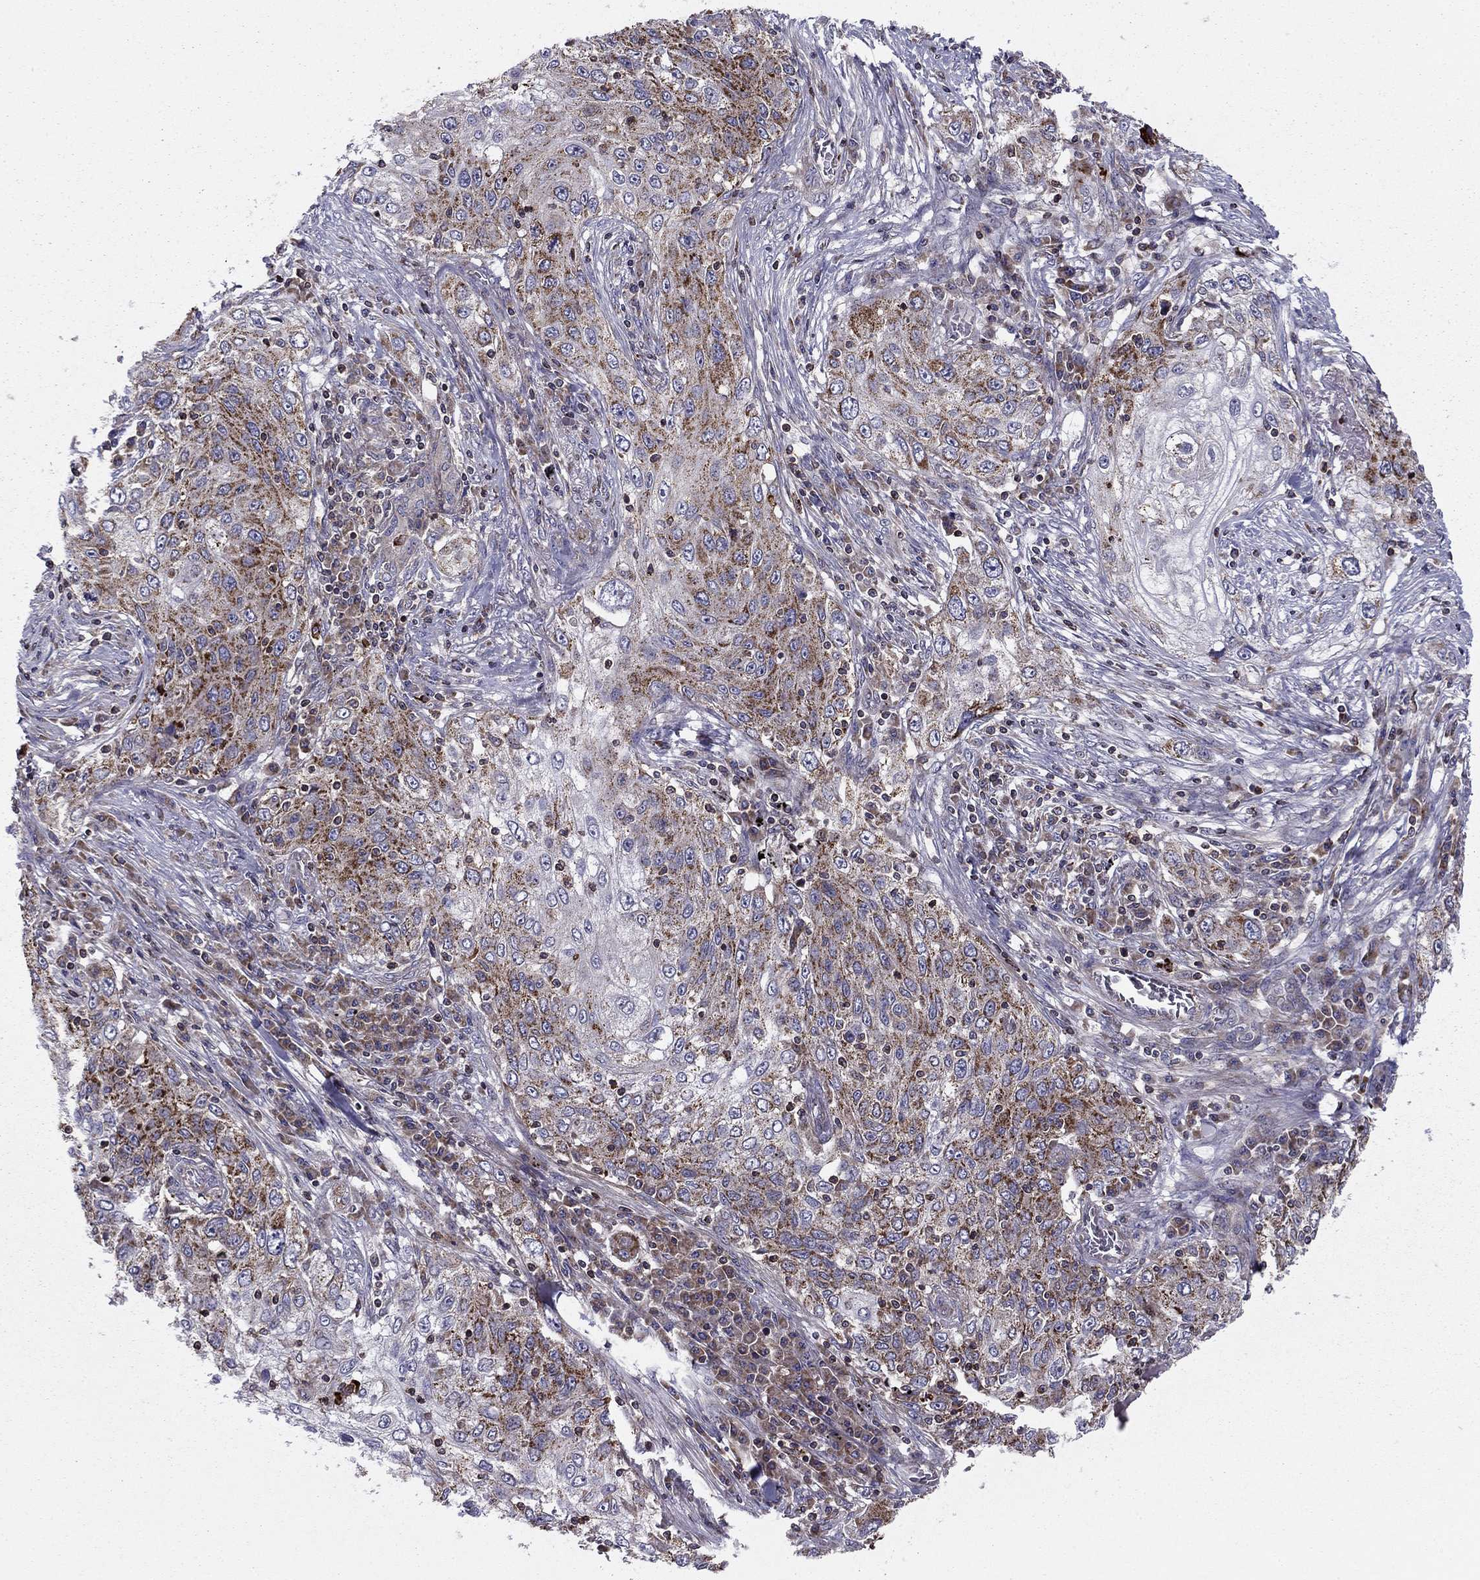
{"staining": {"intensity": "moderate", "quantity": "25%-75%", "location": "cytoplasmic/membranous"}, "tissue": "lung cancer", "cell_type": "Tumor cells", "image_type": "cancer", "snomed": [{"axis": "morphology", "description": "Squamous cell carcinoma, NOS"}, {"axis": "topography", "description": "Lung"}], "caption": "Immunohistochemical staining of lung cancer (squamous cell carcinoma) displays medium levels of moderate cytoplasmic/membranous protein staining in approximately 25%-75% of tumor cells.", "gene": "ALG6", "patient": {"sex": "female", "age": 69}}